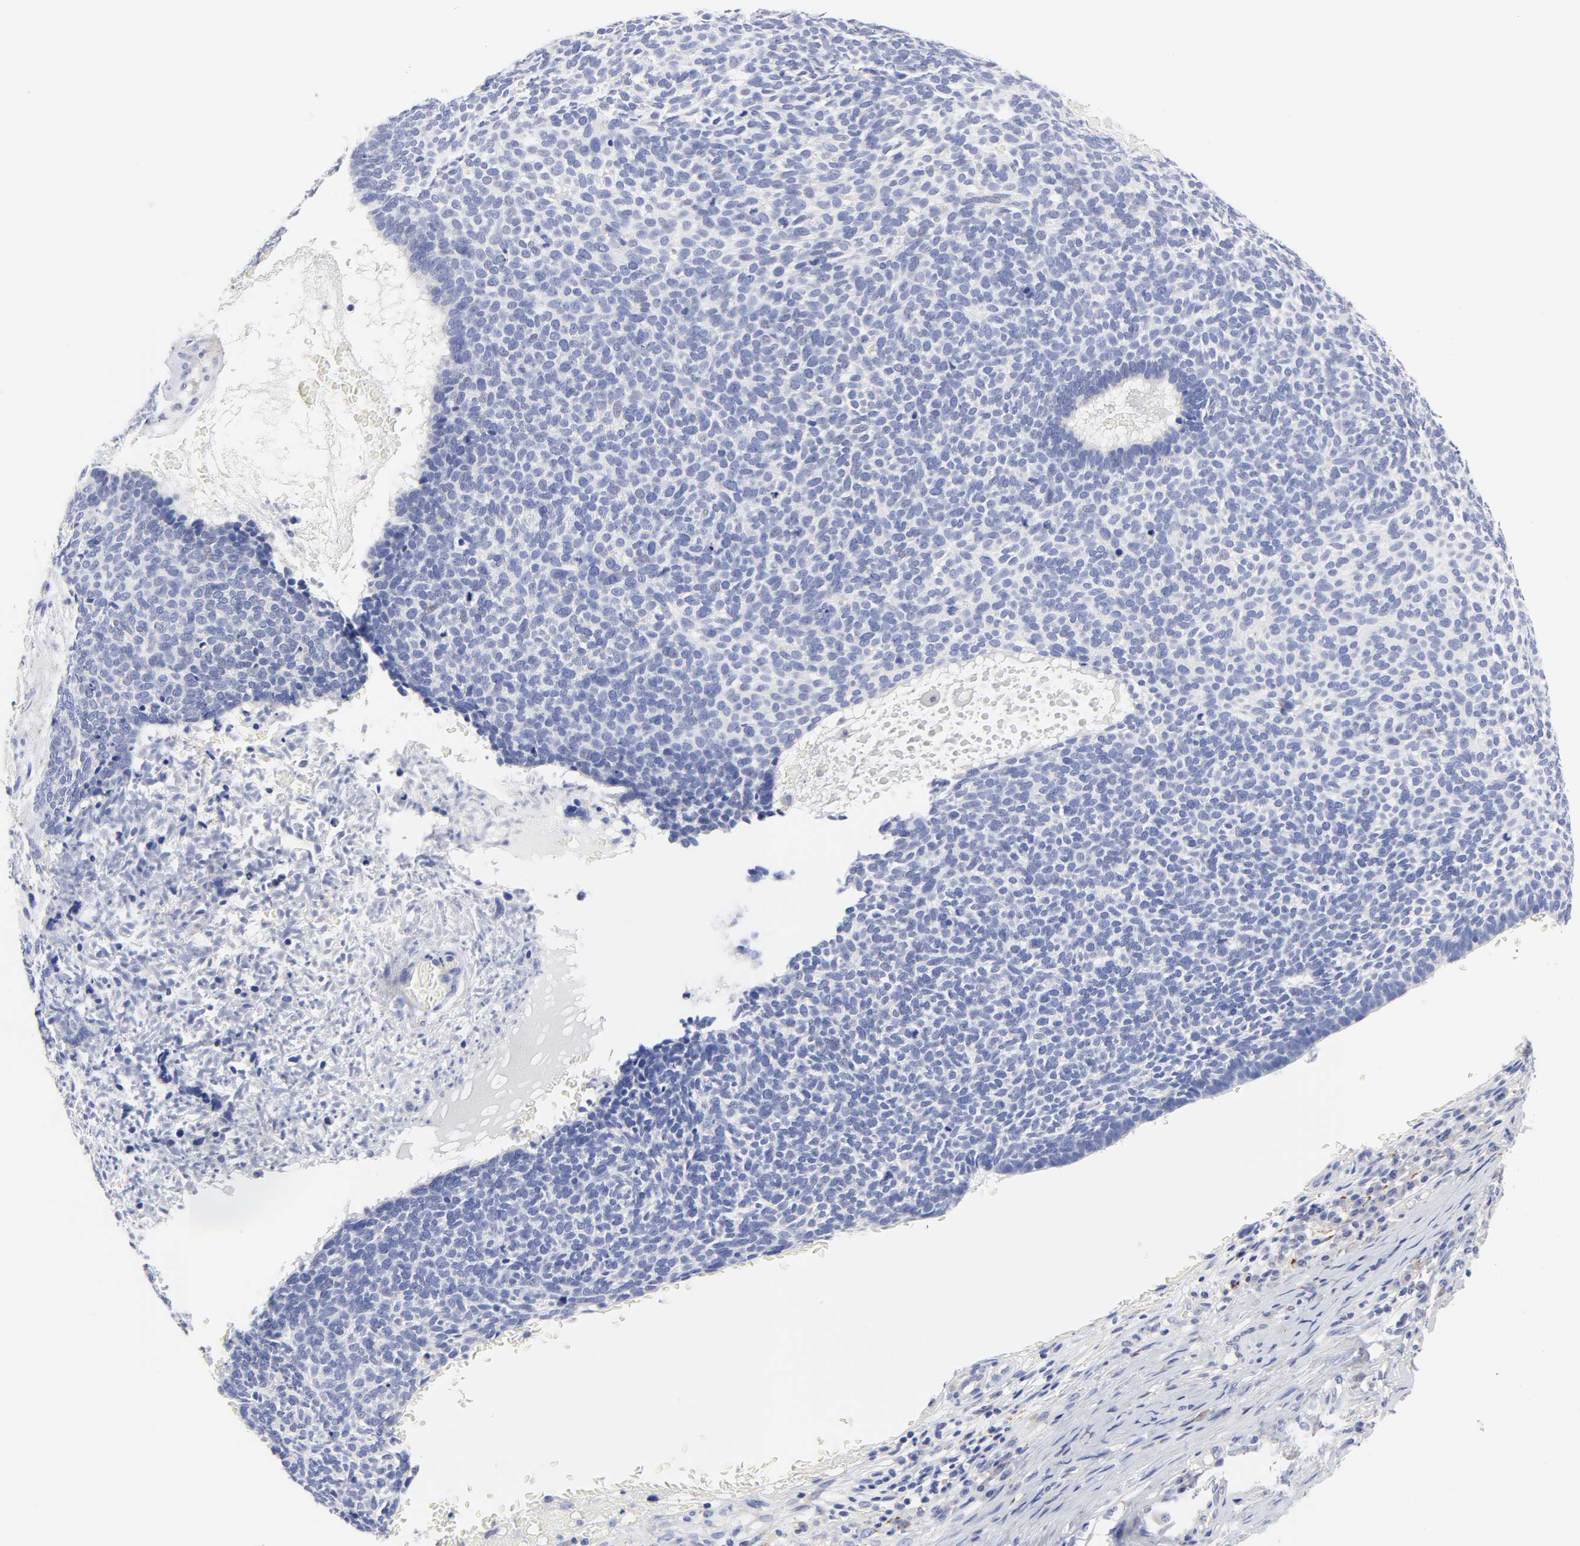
{"staining": {"intensity": "negative", "quantity": "none", "location": "none"}, "tissue": "skin cancer", "cell_type": "Tumor cells", "image_type": "cancer", "snomed": [{"axis": "morphology", "description": "Basal cell carcinoma"}, {"axis": "topography", "description": "Skin"}], "caption": "Skin cancer was stained to show a protein in brown. There is no significant positivity in tumor cells. (DAB IHC, high magnification).", "gene": "FBXO10", "patient": {"sex": "male", "age": 87}}